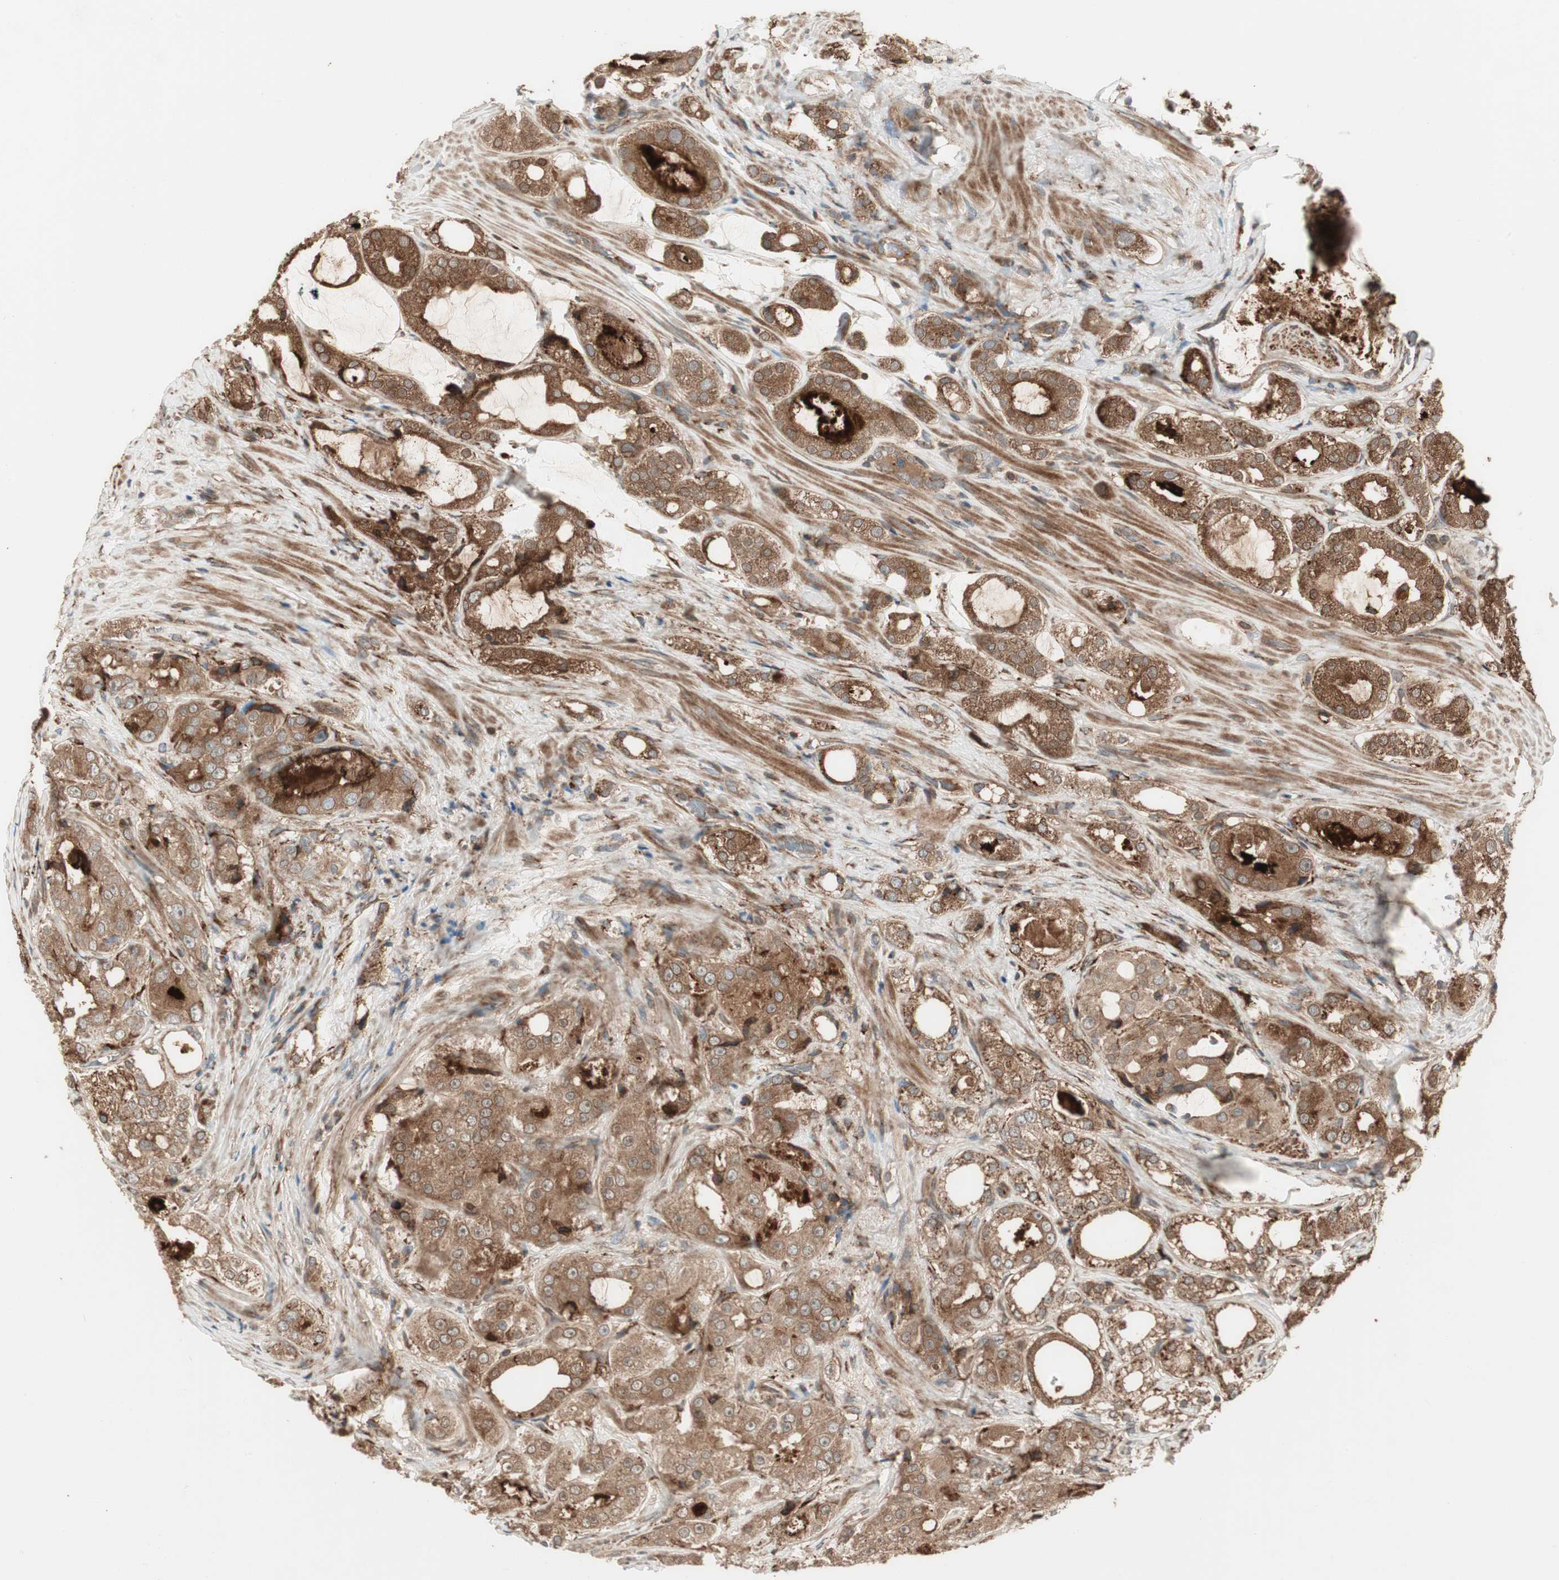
{"staining": {"intensity": "moderate", "quantity": ">75%", "location": "cytoplasmic/membranous"}, "tissue": "prostate cancer", "cell_type": "Tumor cells", "image_type": "cancer", "snomed": [{"axis": "morphology", "description": "Adenocarcinoma, High grade"}, {"axis": "topography", "description": "Prostate"}], "caption": "Approximately >75% of tumor cells in human prostate adenocarcinoma (high-grade) exhibit moderate cytoplasmic/membranous protein positivity as visualized by brown immunohistochemical staining.", "gene": "PRKG1", "patient": {"sex": "male", "age": 73}}